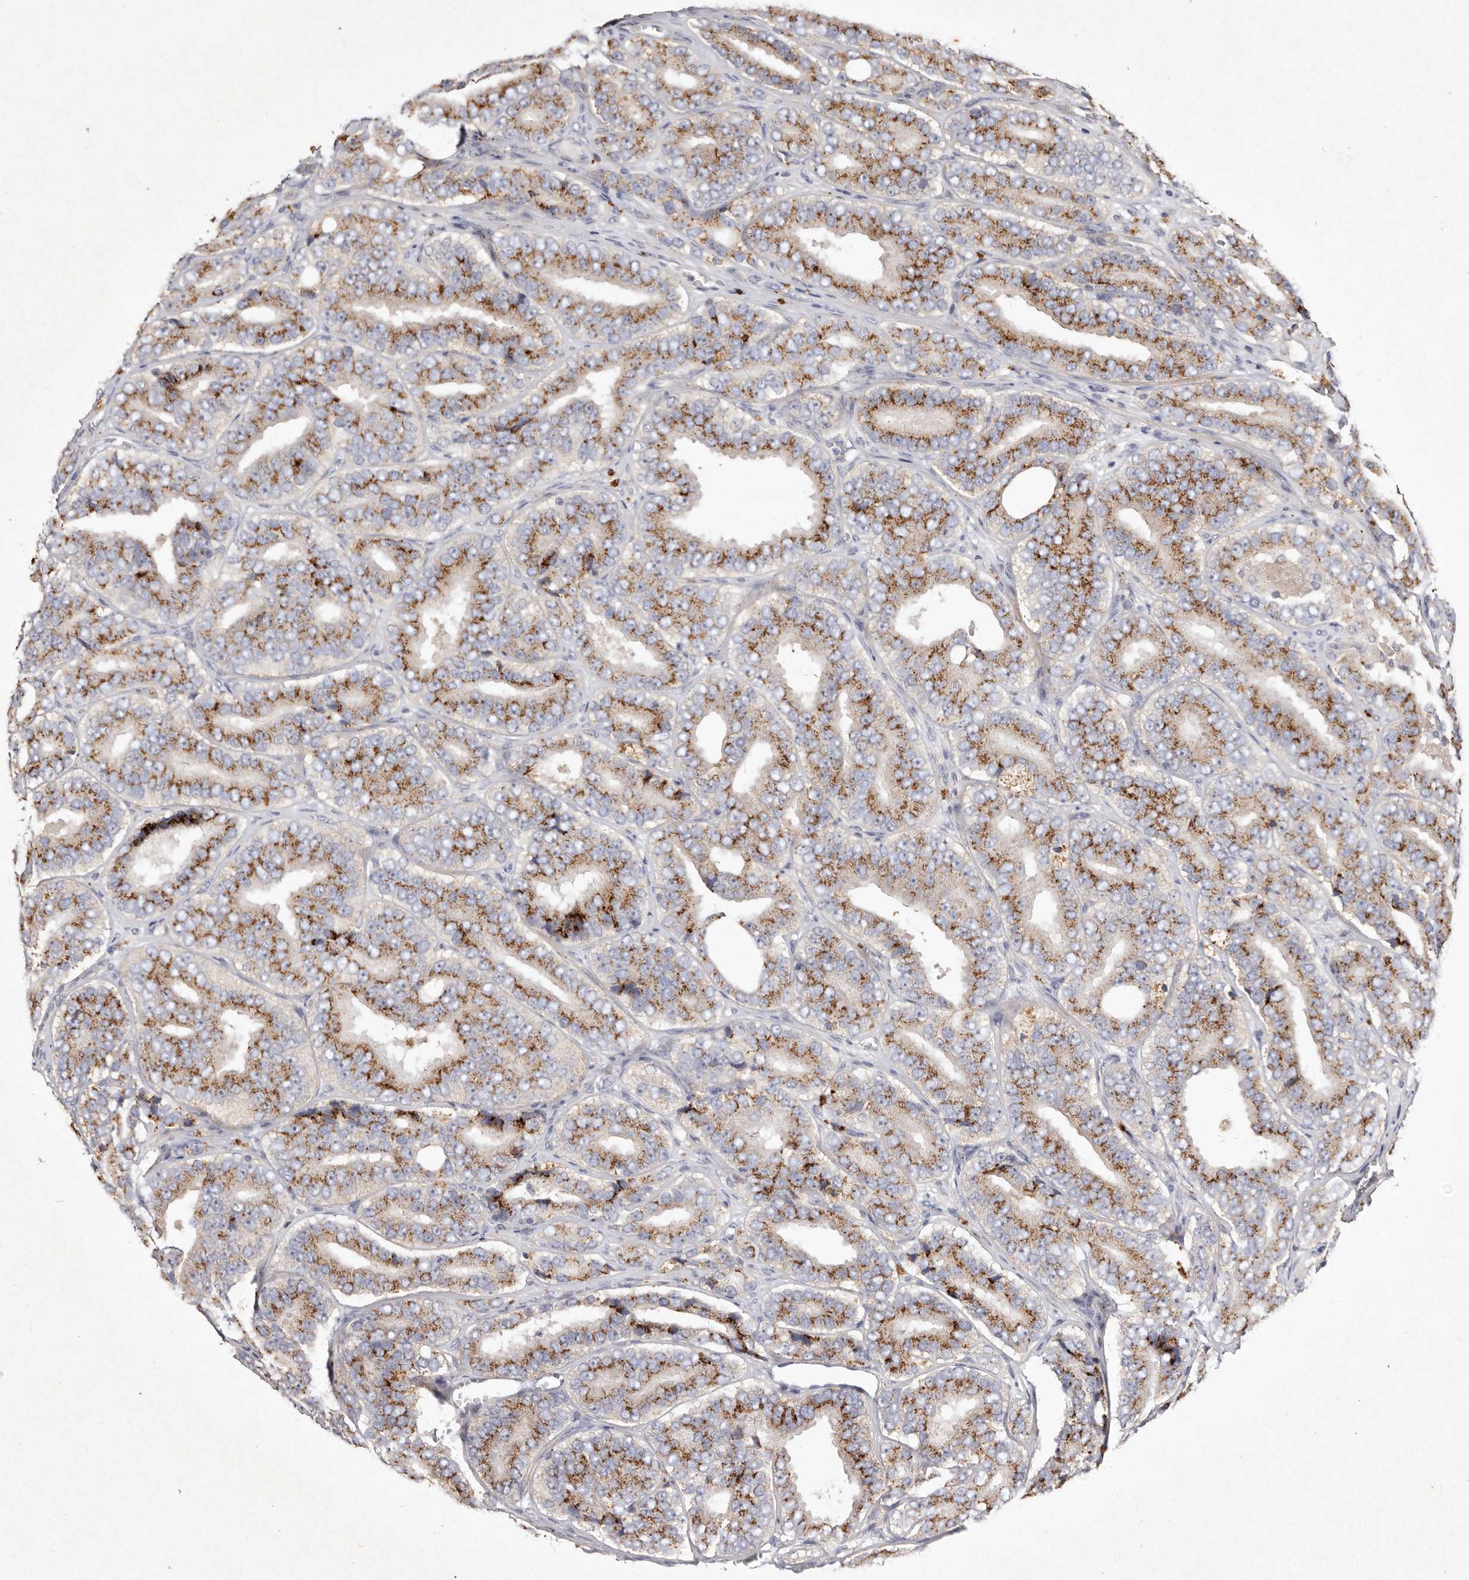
{"staining": {"intensity": "moderate", "quantity": ">75%", "location": "cytoplasmic/membranous"}, "tissue": "prostate cancer", "cell_type": "Tumor cells", "image_type": "cancer", "snomed": [{"axis": "morphology", "description": "Adenocarcinoma, High grade"}, {"axis": "topography", "description": "Prostate"}], "caption": "Brown immunohistochemical staining in prostate cancer (high-grade adenocarcinoma) demonstrates moderate cytoplasmic/membranous staining in about >75% of tumor cells.", "gene": "USP24", "patient": {"sex": "male", "age": 56}}